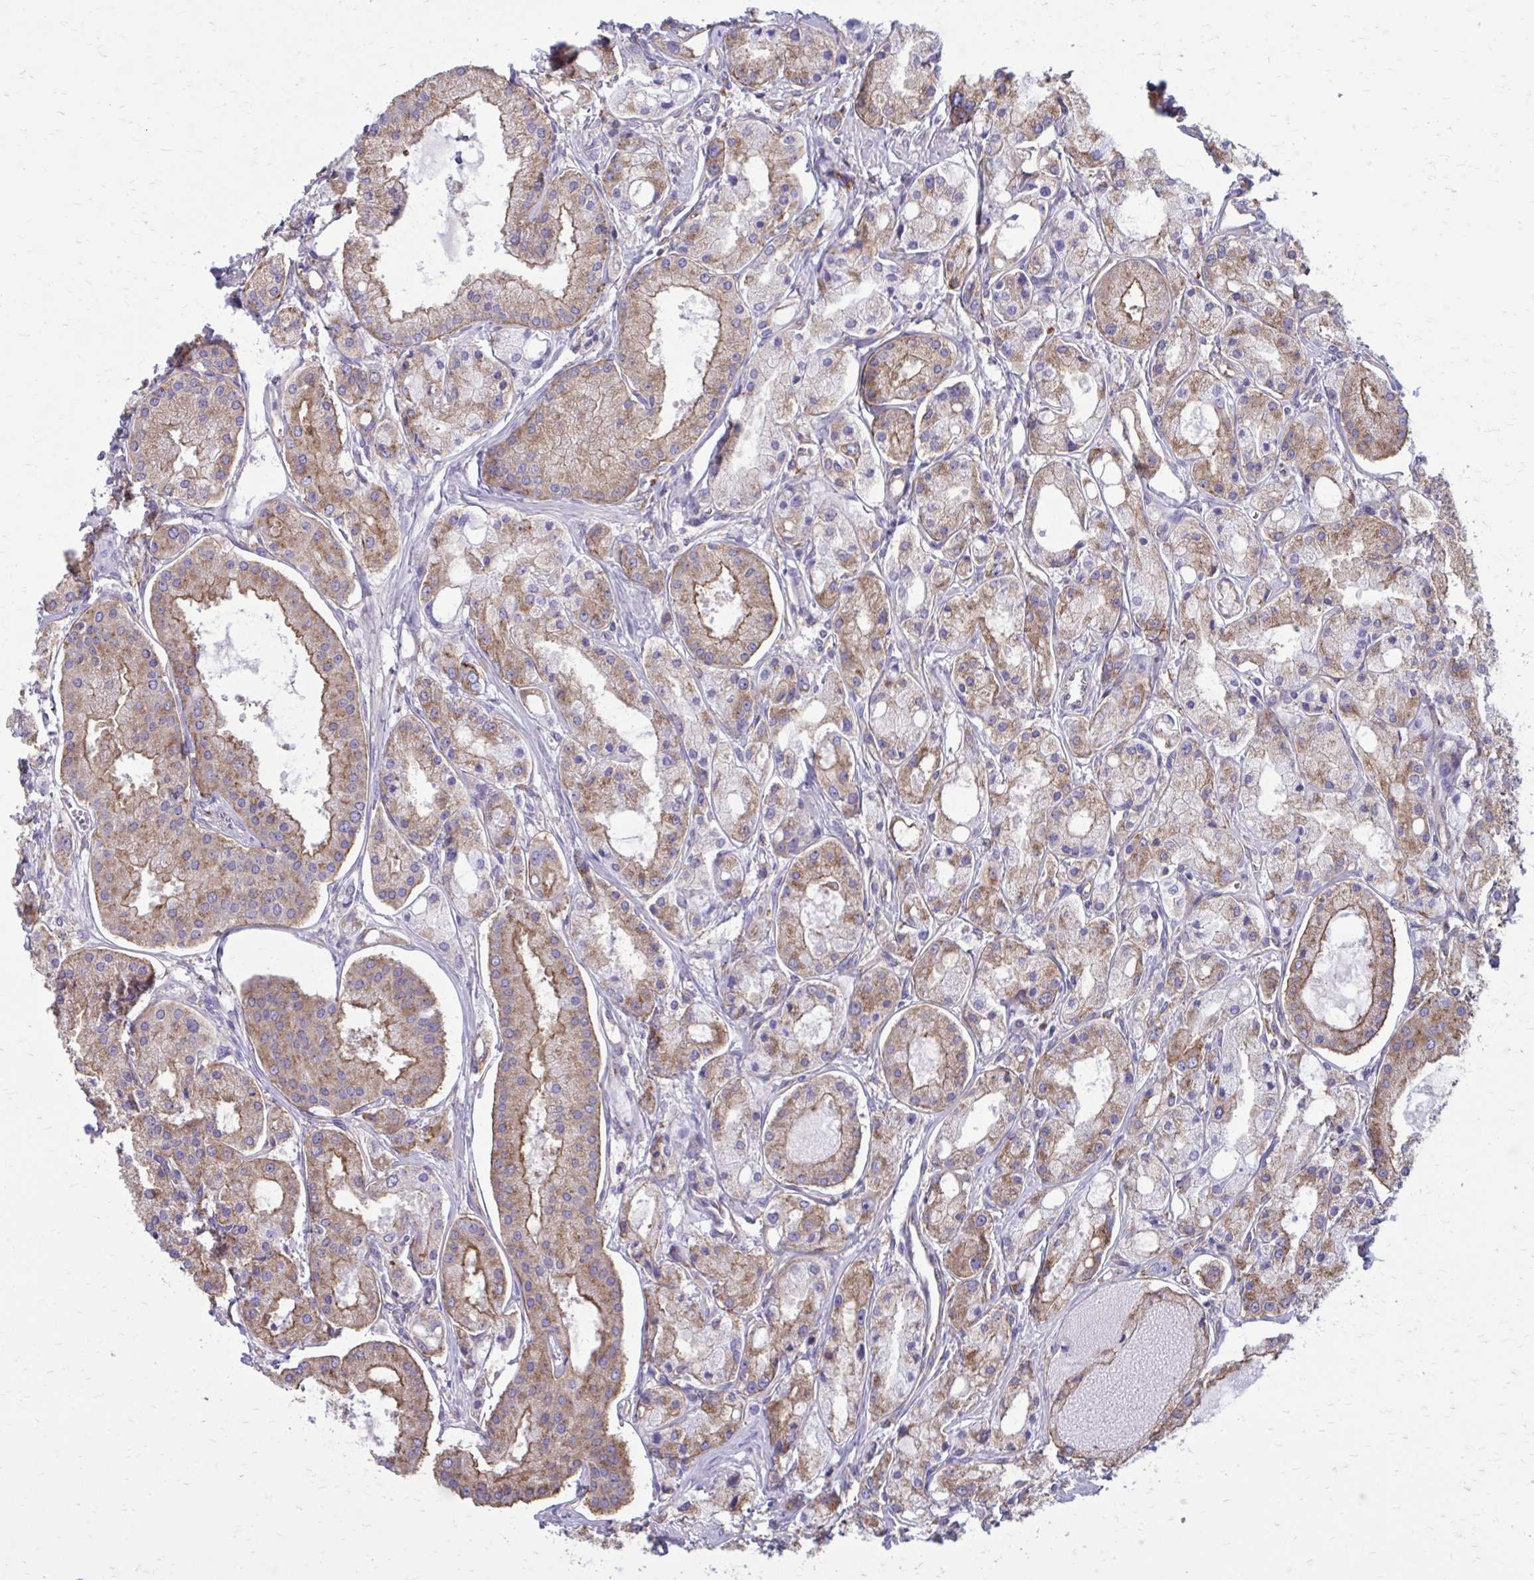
{"staining": {"intensity": "moderate", "quantity": ">75%", "location": "cytoplasmic/membranous"}, "tissue": "prostate cancer", "cell_type": "Tumor cells", "image_type": "cancer", "snomed": [{"axis": "morphology", "description": "Adenocarcinoma, High grade"}, {"axis": "topography", "description": "Prostate"}], "caption": "Tumor cells exhibit medium levels of moderate cytoplasmic/membranous staining in about >75% of cells in prostate high-grade adenocarcinoma.", "gene": "CLTA", "patient": {"sex": "male", "age": 66}}